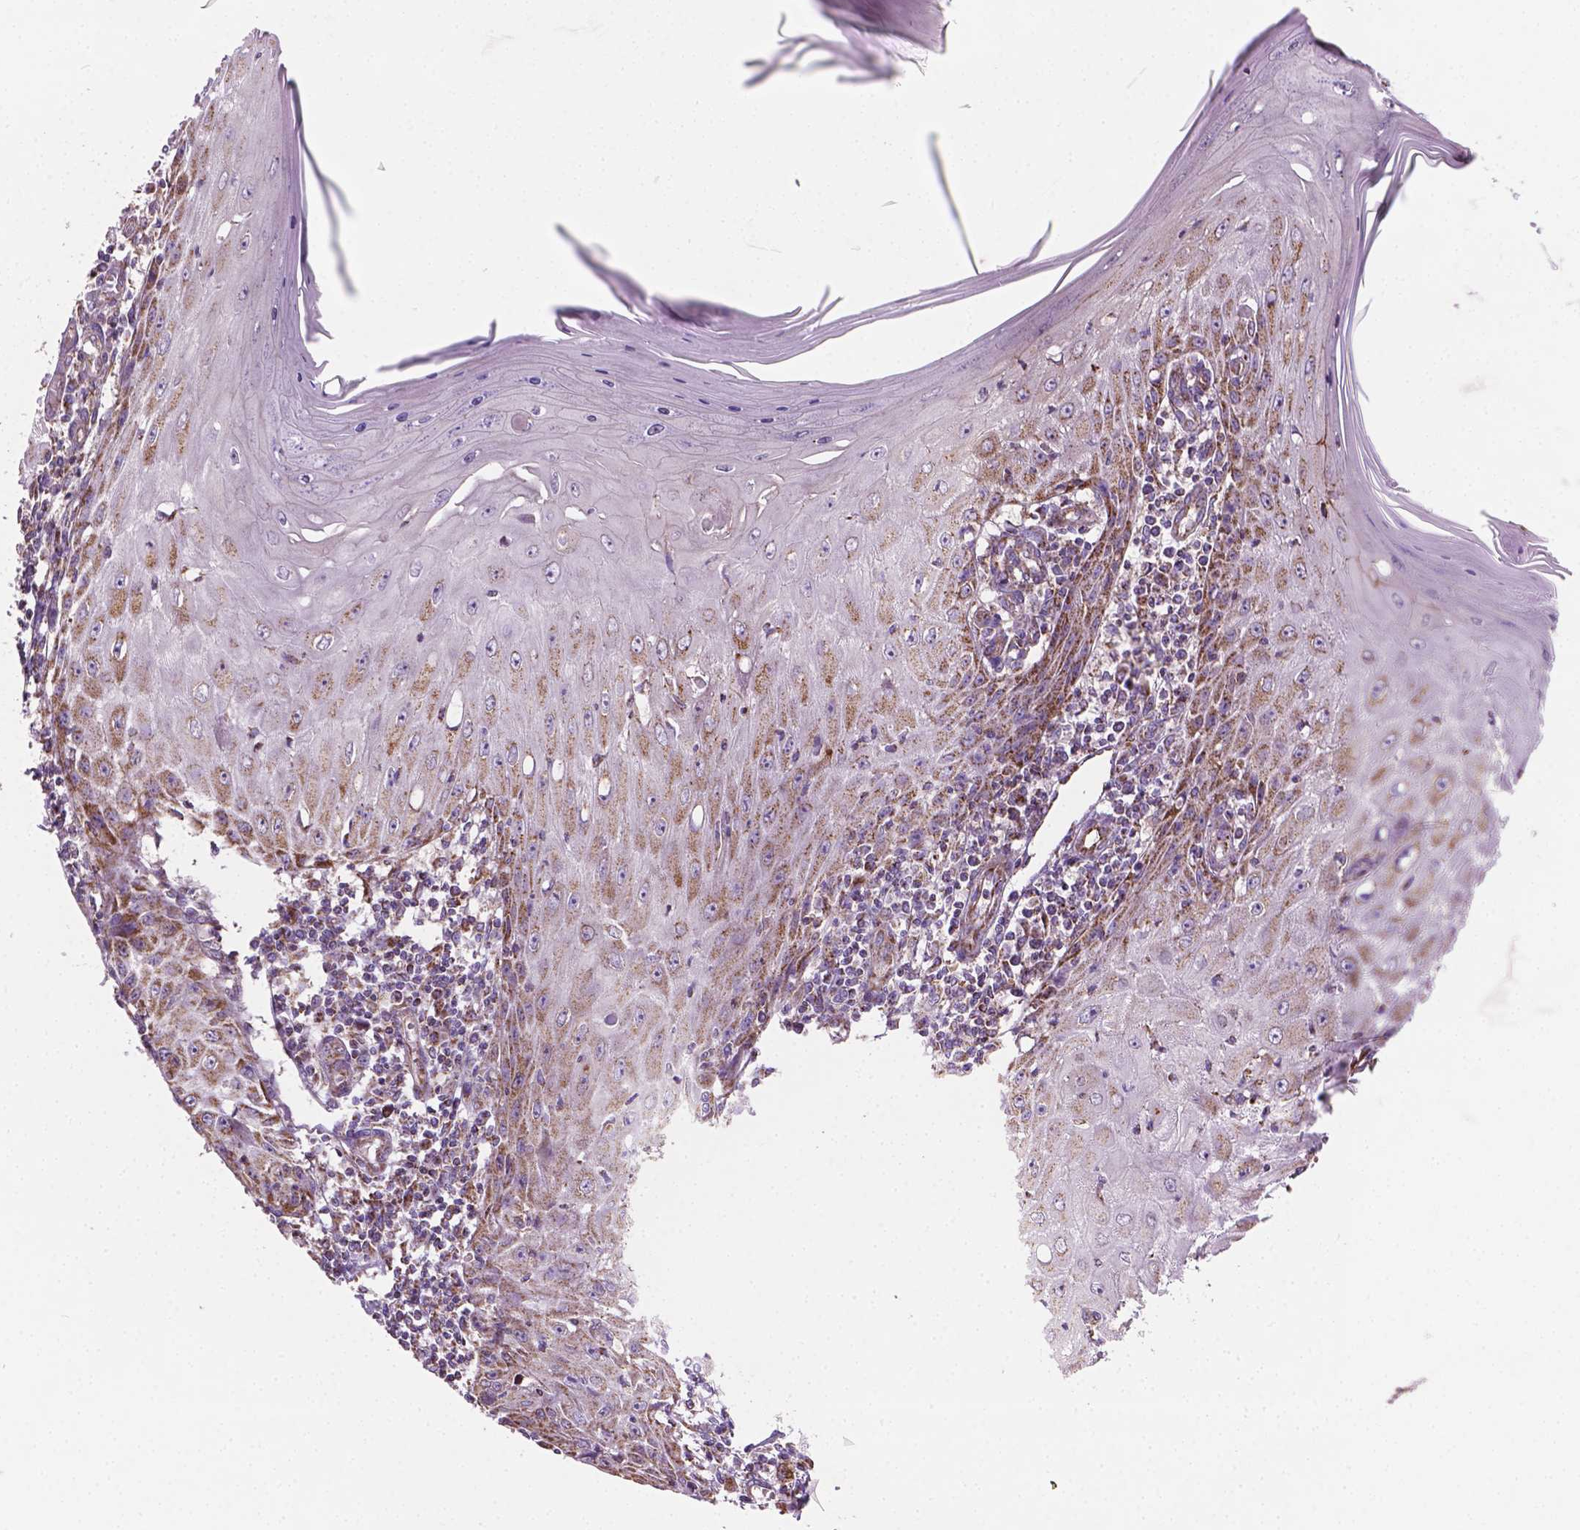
{"staining": {"intensity": "moderate", "quantity": ">75%", "location": "cytoplasmic/membranous"}, "tissue": "skin cancer", "cell_type": "Tumor cells", "image_type": "cancer", "snomed": [{"axis": "morphology", "description": "Squamous cell carcinoma, NOS"}, {"axis": "topography", "description": "Skin"}], "caption": "Human skin squamous cell carcinoma stained with a brown dye demonstrates moderate cytoplasmic/membranous positive positivity in about >75% of tumor cells.", "gene": "PIBF1", "patient": {"sex": "female", "age": 73}}